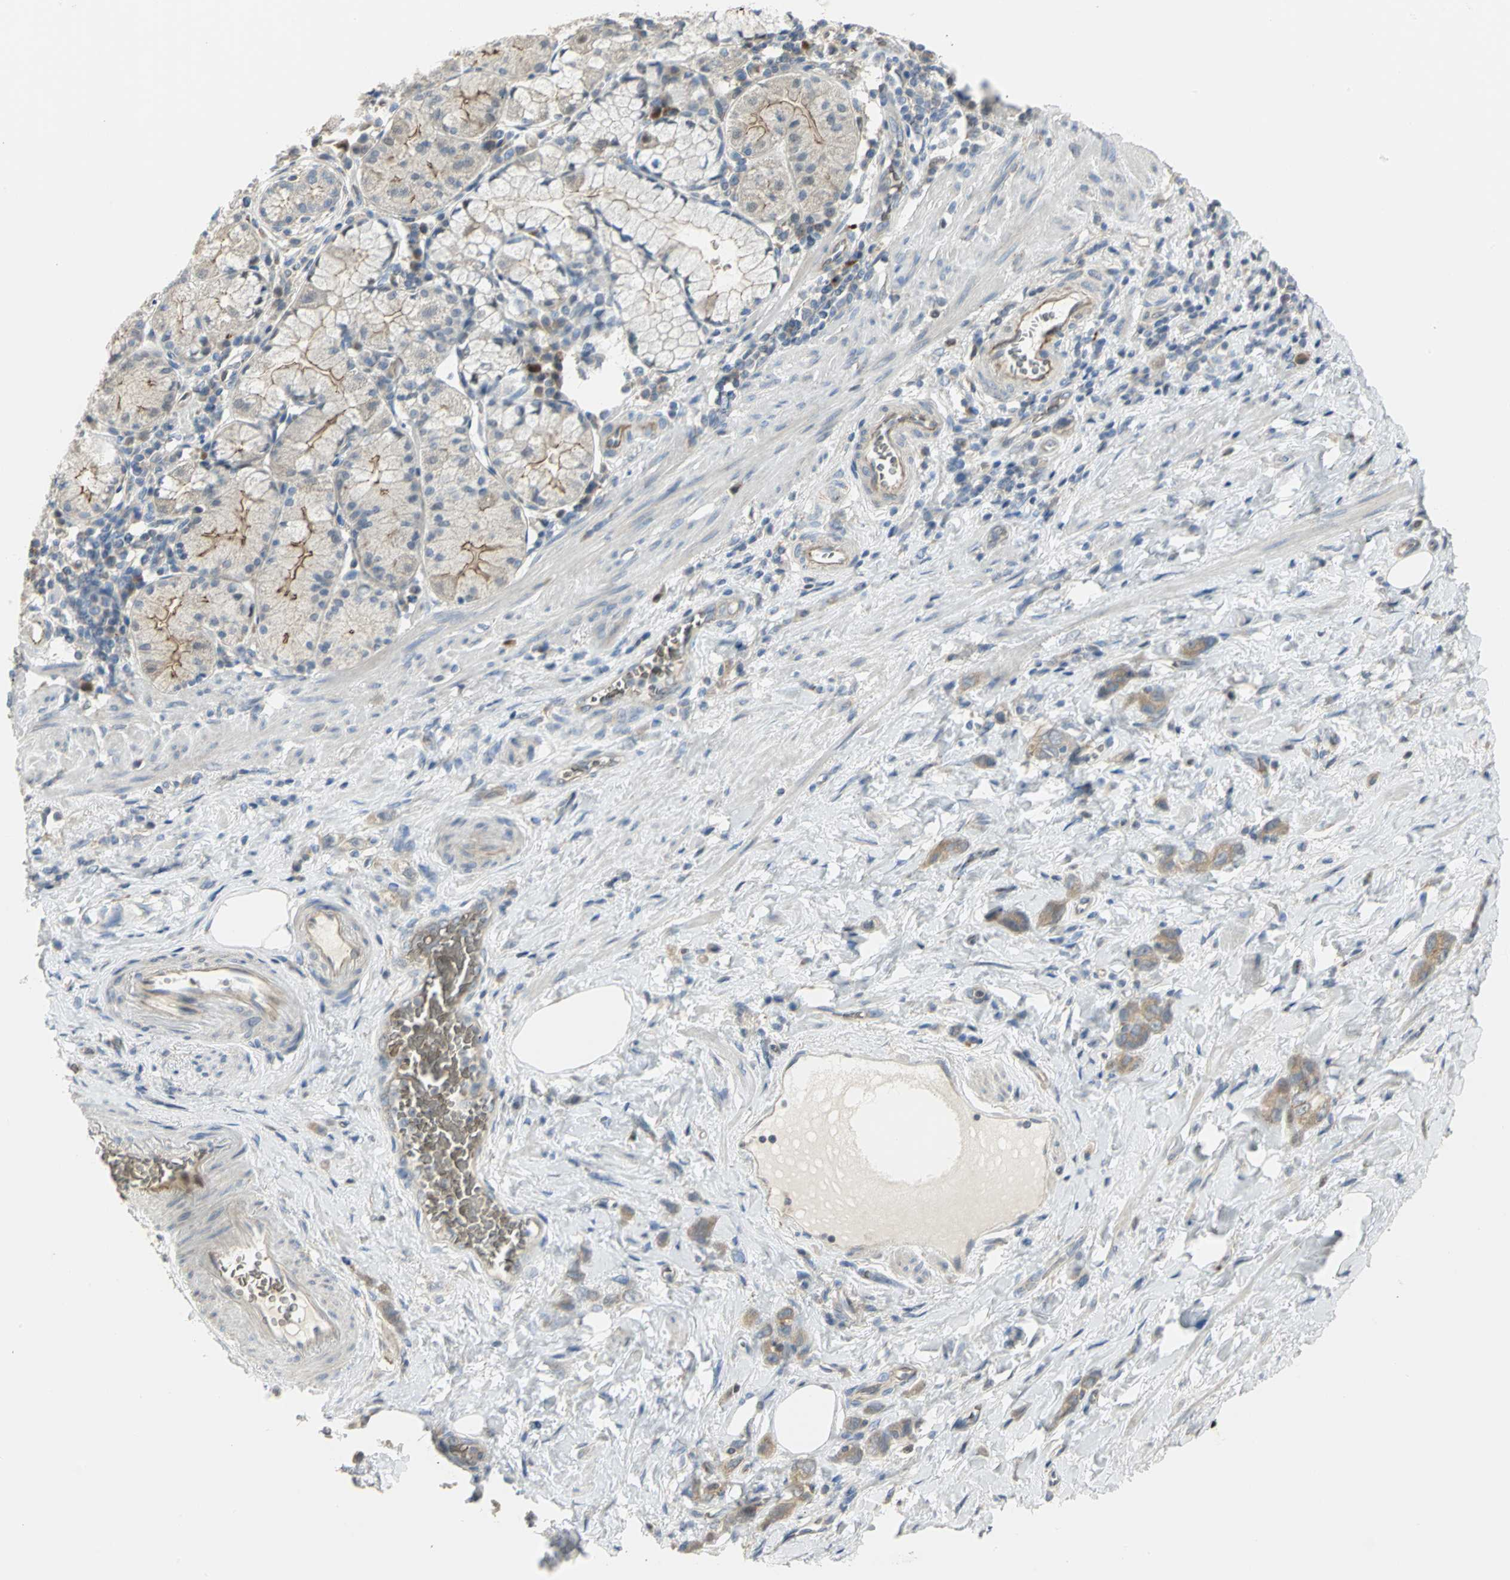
{"staining": {"intensity": "weak", "quantity": ">75%", "location": "cytoplasmic/membranous"}, "tissue": "stomach cancer", "cell_type": "Tumor cells", "image_type": "cancer", "snomed": [{"axis": "morphology", "description": "Adenocarcinoma, NOS"}, {"axis": "topography", "description": "Stomach"}], "caption": "An image of stomach cancer stained for a protein displays weak cytoplasmic/membranous brown staining in tumor cells. (brown staining indicates protein expression, while blue staining denotes nuclei).", "gene": "ANK1", "patient": {"sex": "male", "age": 82}}